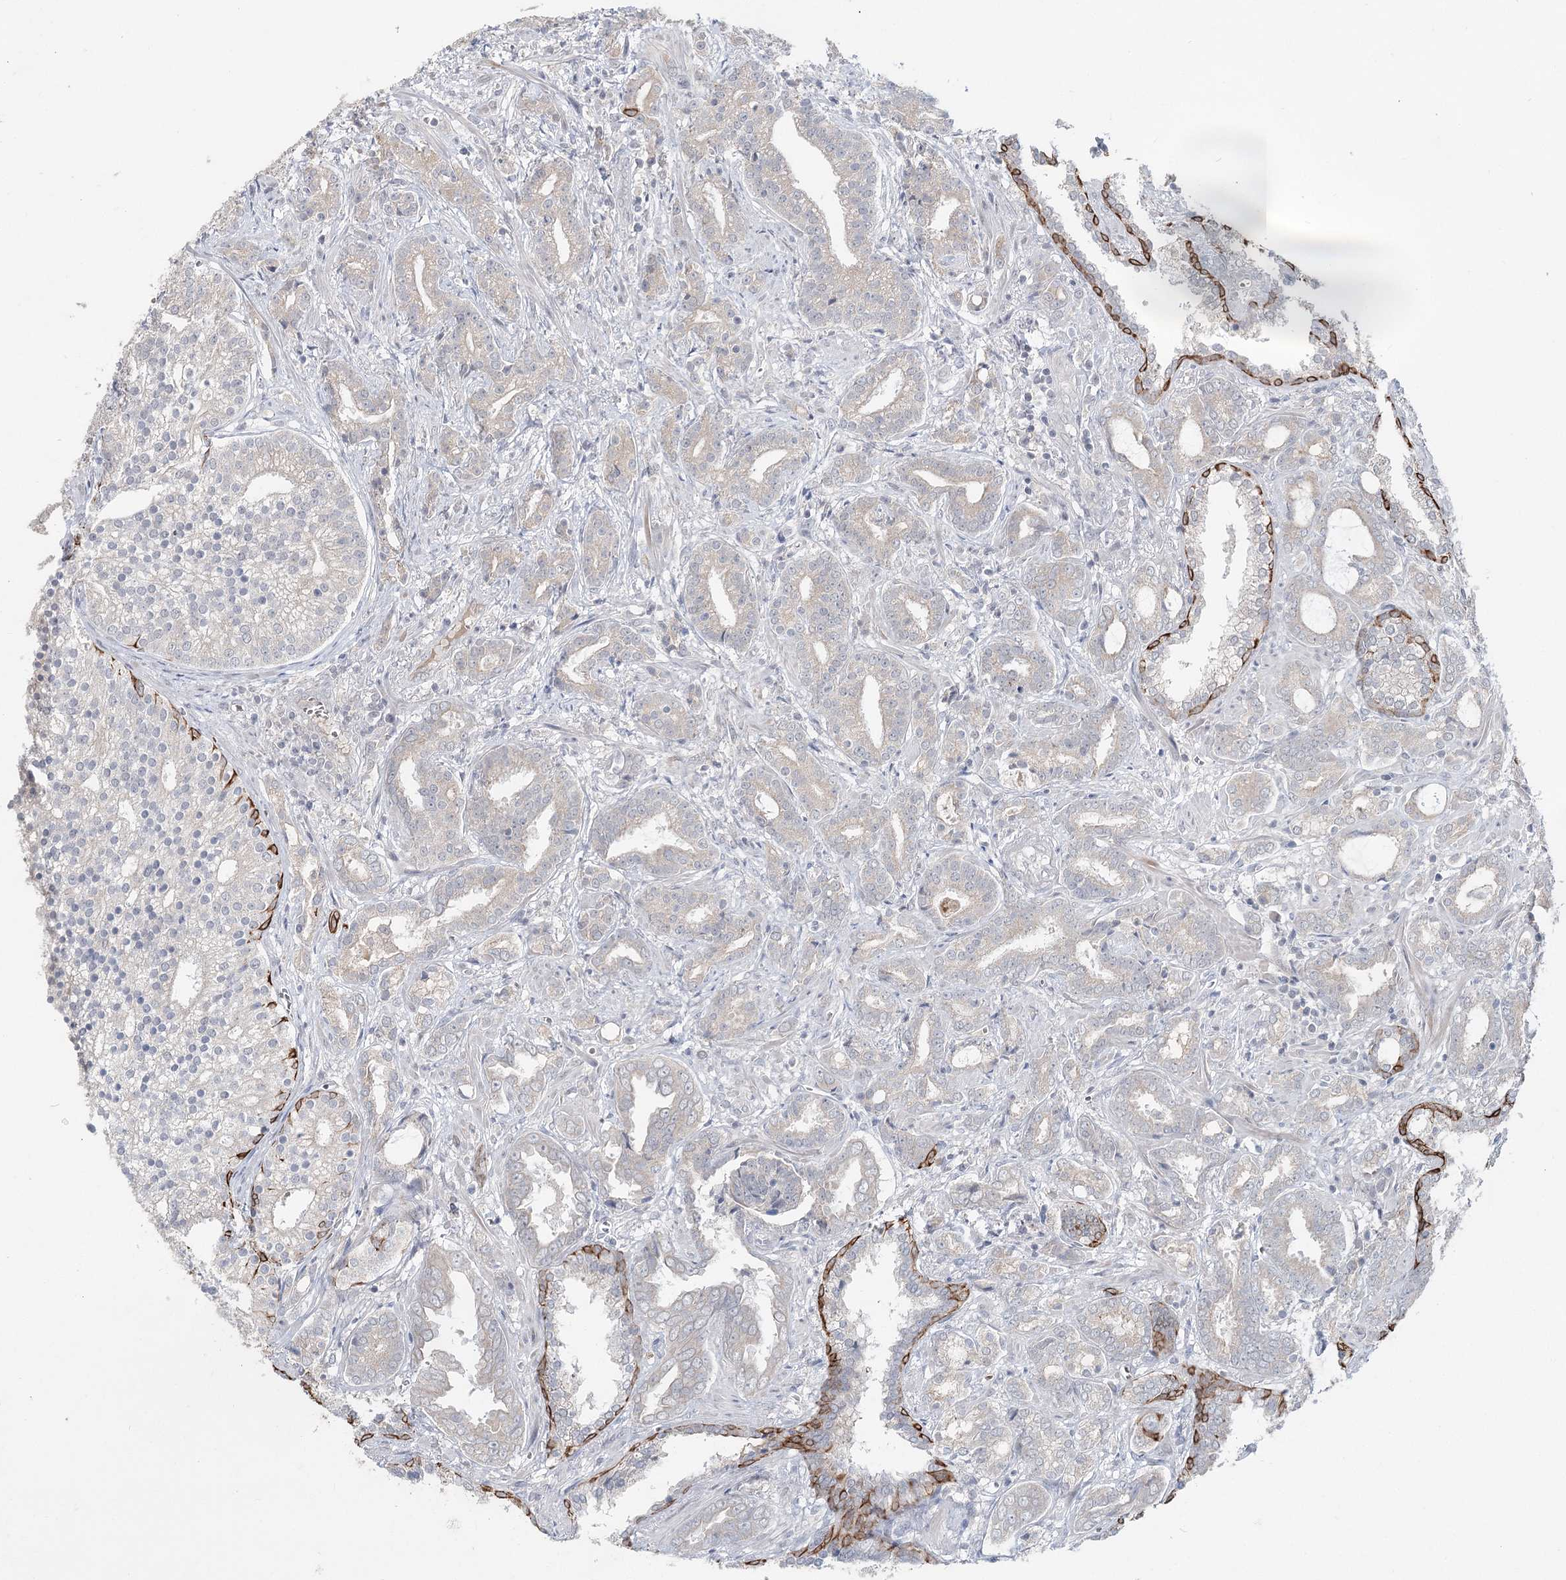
{"staining": {"intensity": "negative", "quantity": "none", "location": "none"}, "tissue": "prostate cancer", "cell_type": "Tumor cells", "image_type": "cancer", "snomed": [{"axis": "morphology", "description": "Adenocarcinoma, High grade"}, {"axis": "topography", "description": "Prostate and seminal vesicle, NOS"}], "caption": "A histopathology image of human prostate high-grade adenocarcinoma is negative for staining in tumor cells. The staining was performed using DAB to visualize the protein expression in brown, while the nuclei were stained in blue with hematoxylin (Magnification: 20x).", "gene": "FBXO7", "patient": {"sex": "male", "age": 67}}